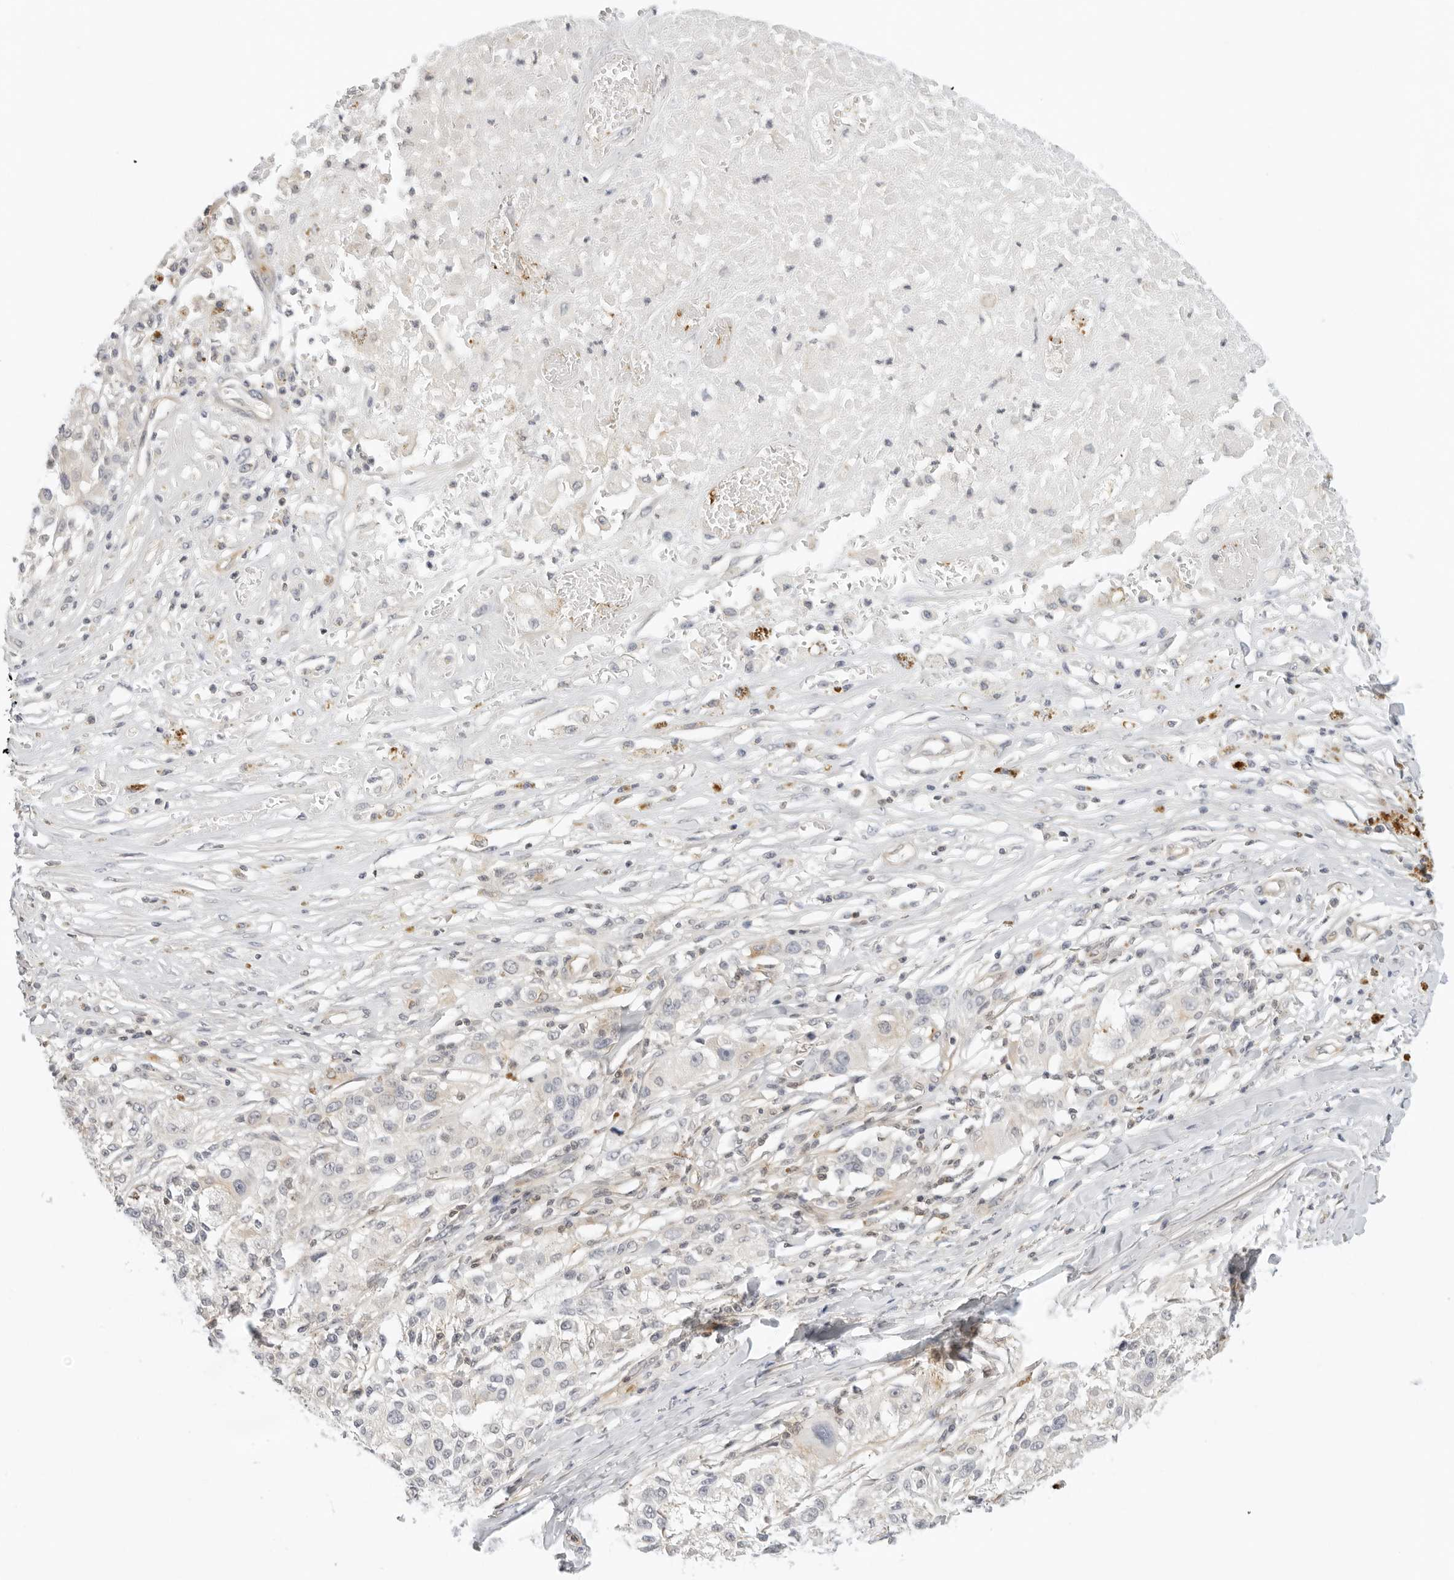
{"staining": {"intensity": "negative", "quantity": "none", "location": "none"}, "tissue": "melanoma", "cell_type": "Tumor cells", "image_type": "cancer", "snomed": [{"axis": "morphology", "description": "Necrosis, NOS"}, {"axis": "morphology", "description": "Malignant melanoma, NOS"}, {"axis": "topography", "description": "Skin"}], "caption": "This is an immunohistochemistry photomicrograph of malignant melanoma. There is no expression in tumor cells.", "gene": "OSCP1", "patient": {"sex": "female", "age": 87}}